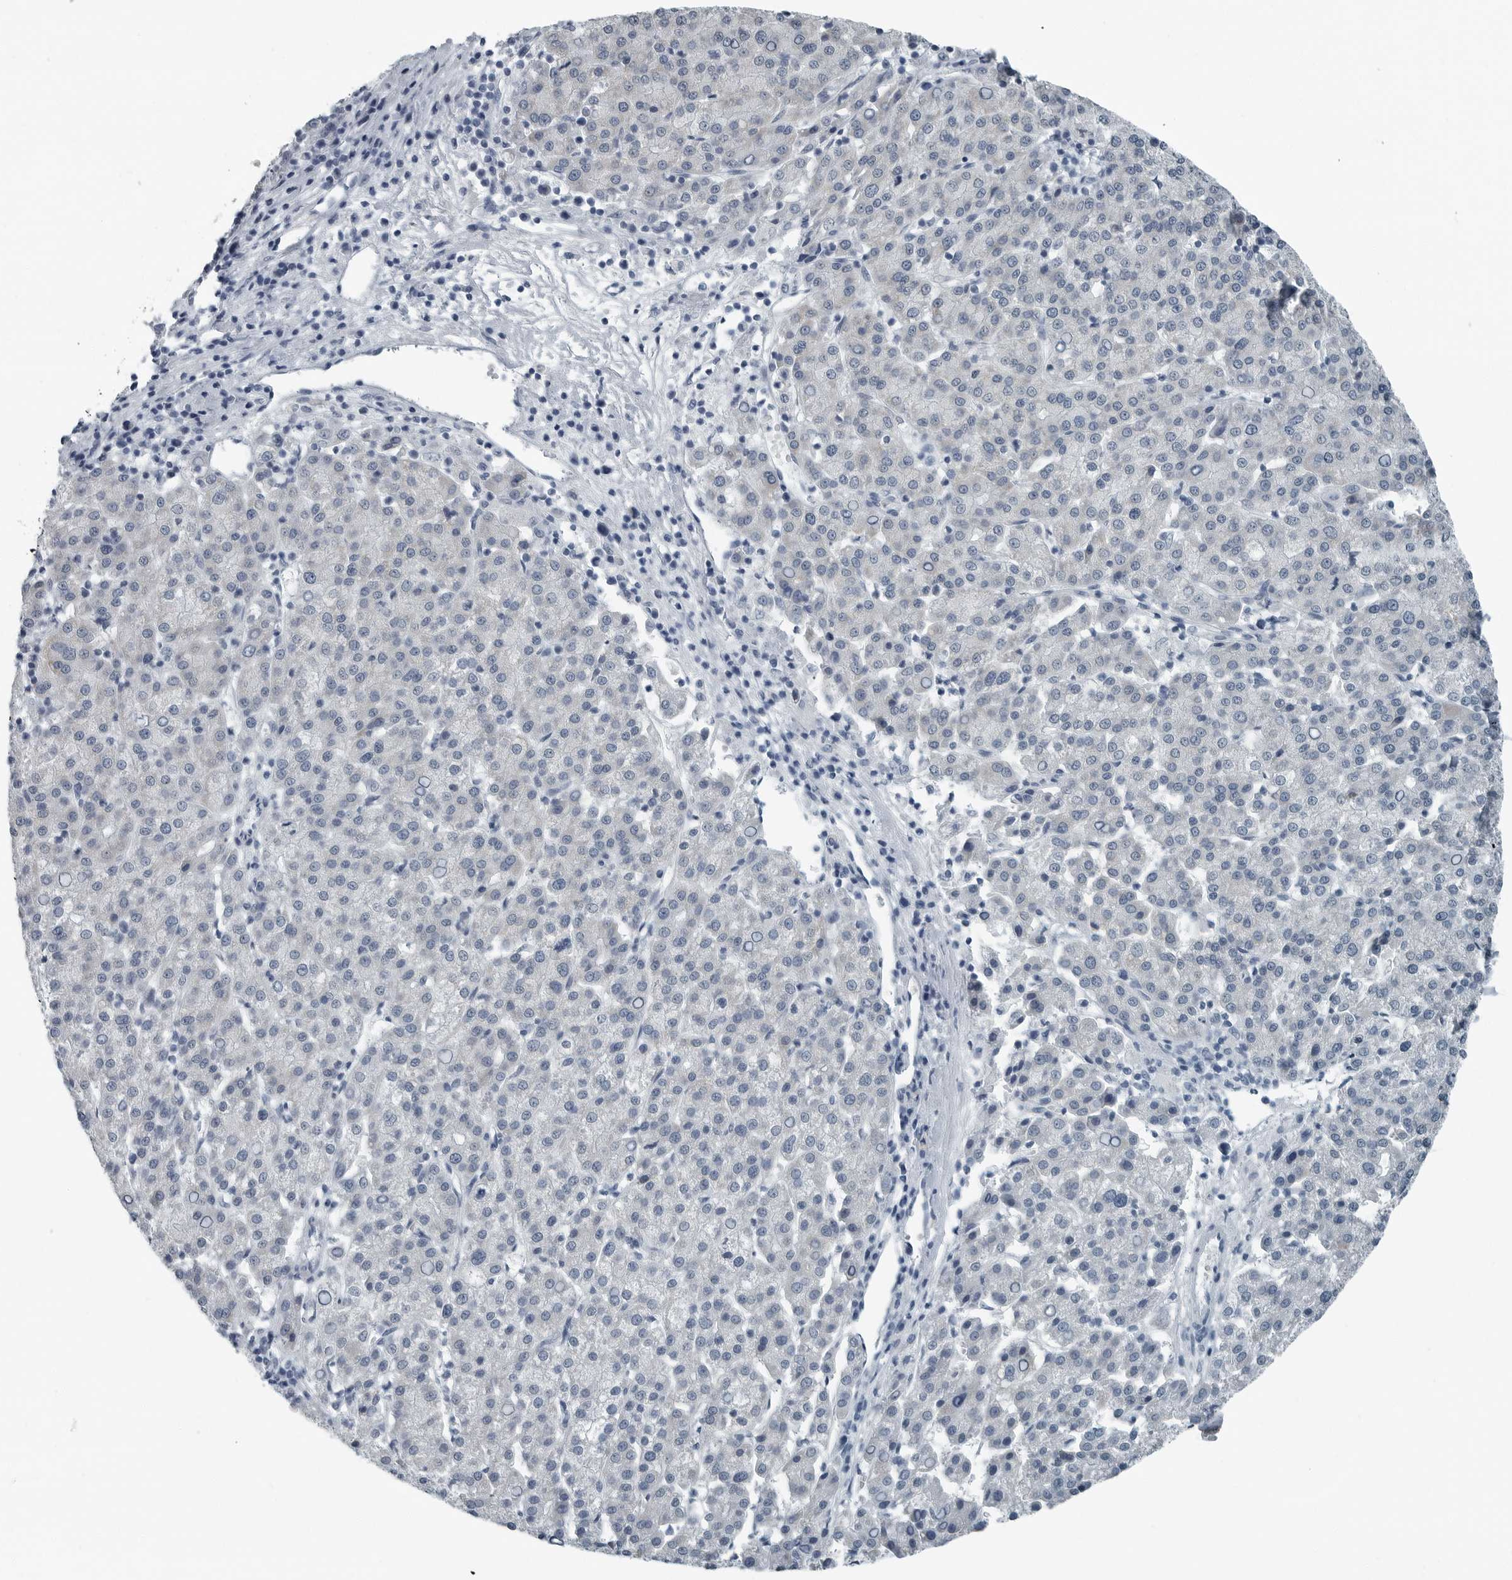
{"staining": {"intensity": "negative", "quantity": "none", "location": "none"}, "tissue": "liver cancer", "cell_type": "Tumor cells", "image_type": "cancer", "snomed": [{"axis": "morphology", "description": "Carcinoma, Hepatocellular, NOS"}, {"axis": "topography", "description": "Liver"}], "caption": "Tumor cells show no significant protein expression in liver hepatocellular carcinoma.", "gene": "ZPBP2", "patient": {"sex": "female", "age": 58}}